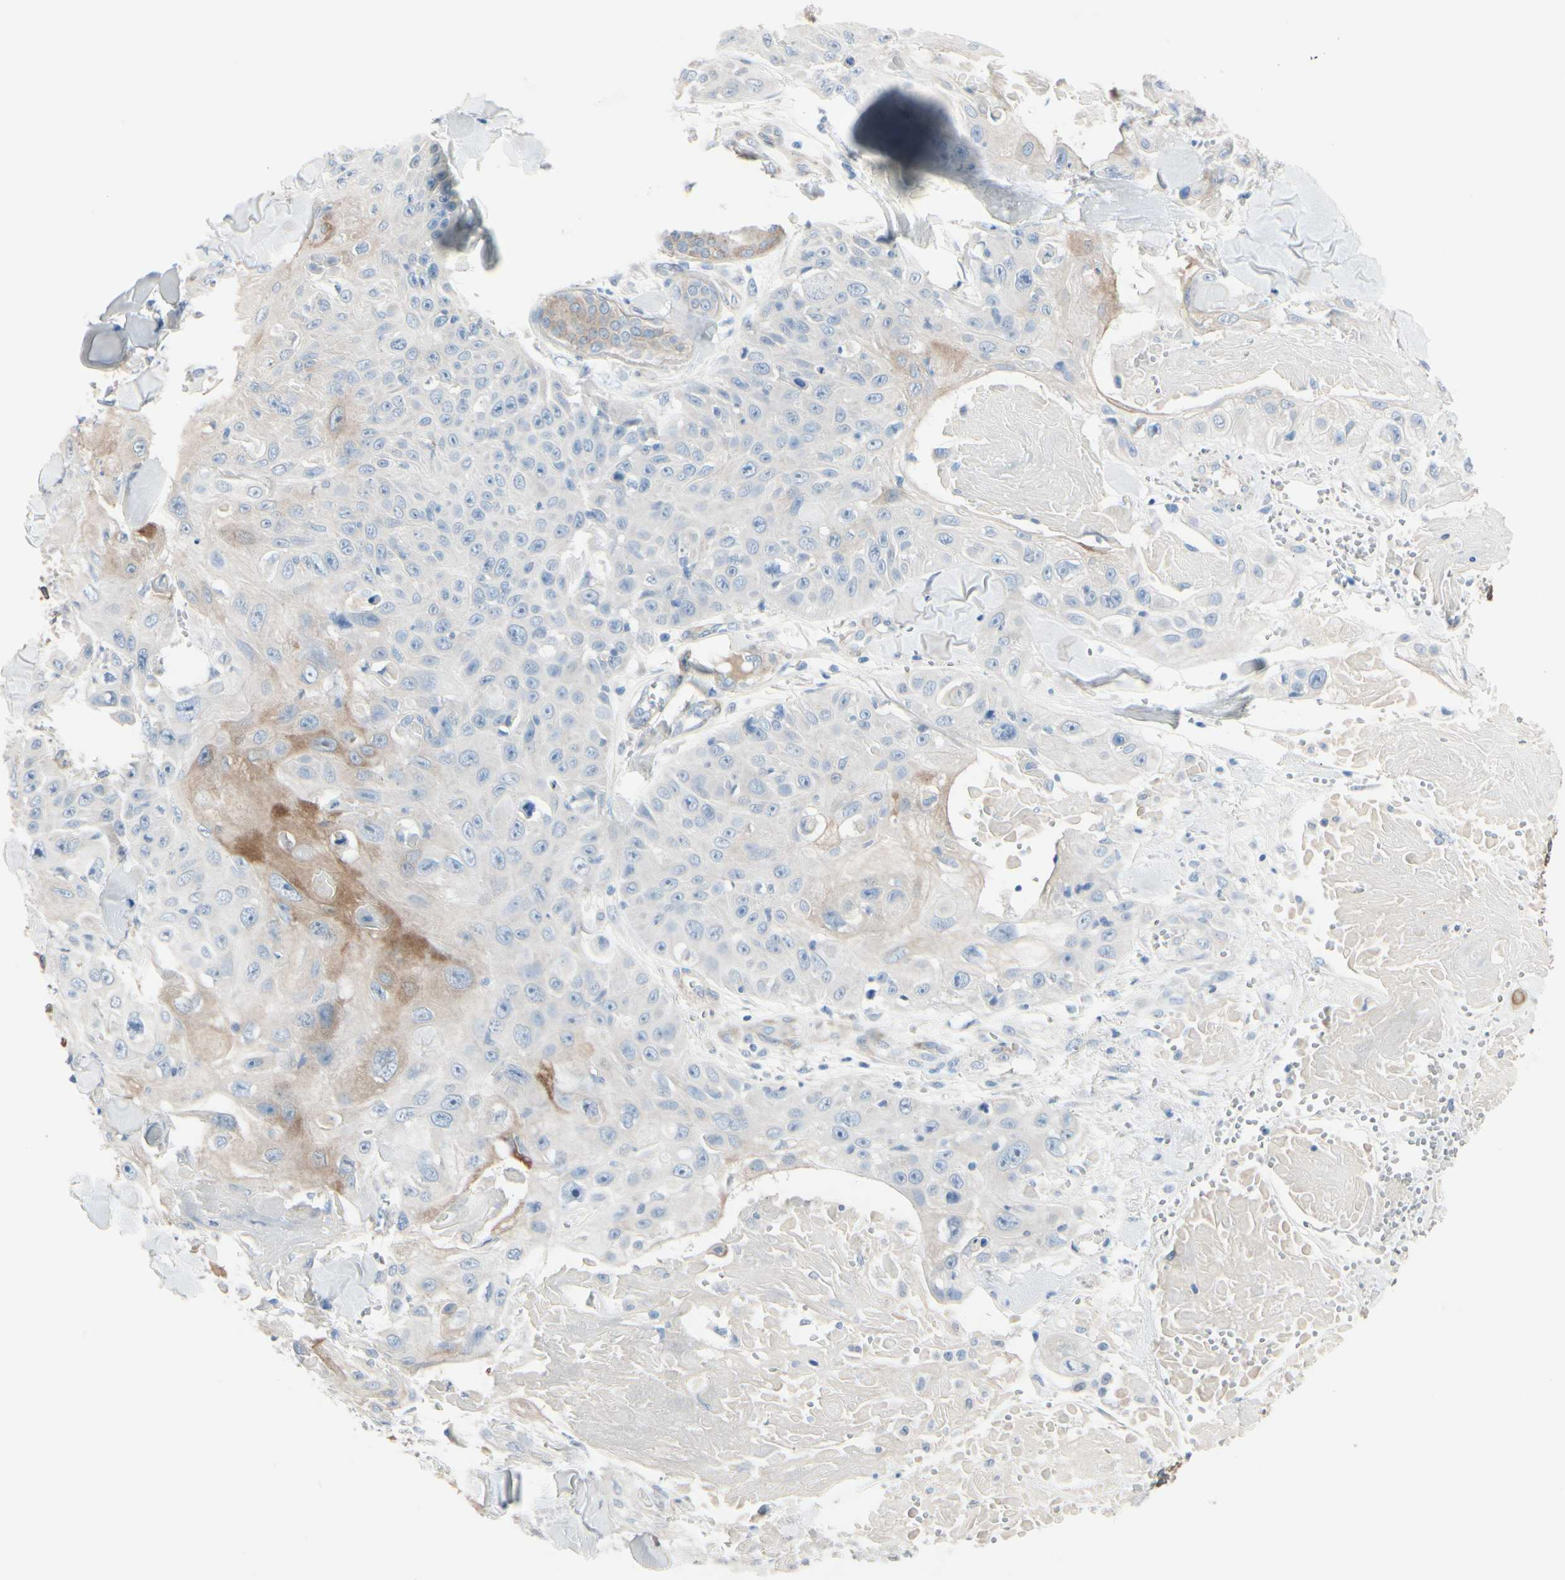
{"staining": {"intensity": "moderate", "quantity": "<25%", "location": "cytoplasmic/membranous"}, "tissue": "skin cancer", "cell_type": "Tumor cells", "image_type": "cancer", "snomed": [{"axis": "morphology", "description": "Squamous cell carcinoma, NOS"}, {"axis": "topography", "description": "Skin"}], "caption": "Tumor cells display low levels of moderate cytoplasmic/membranous positivity in about <25% of cells in skin squamous cell carcinoma.", "gene": "MAP2", "patient": {"sex": "male", "age": 86}}